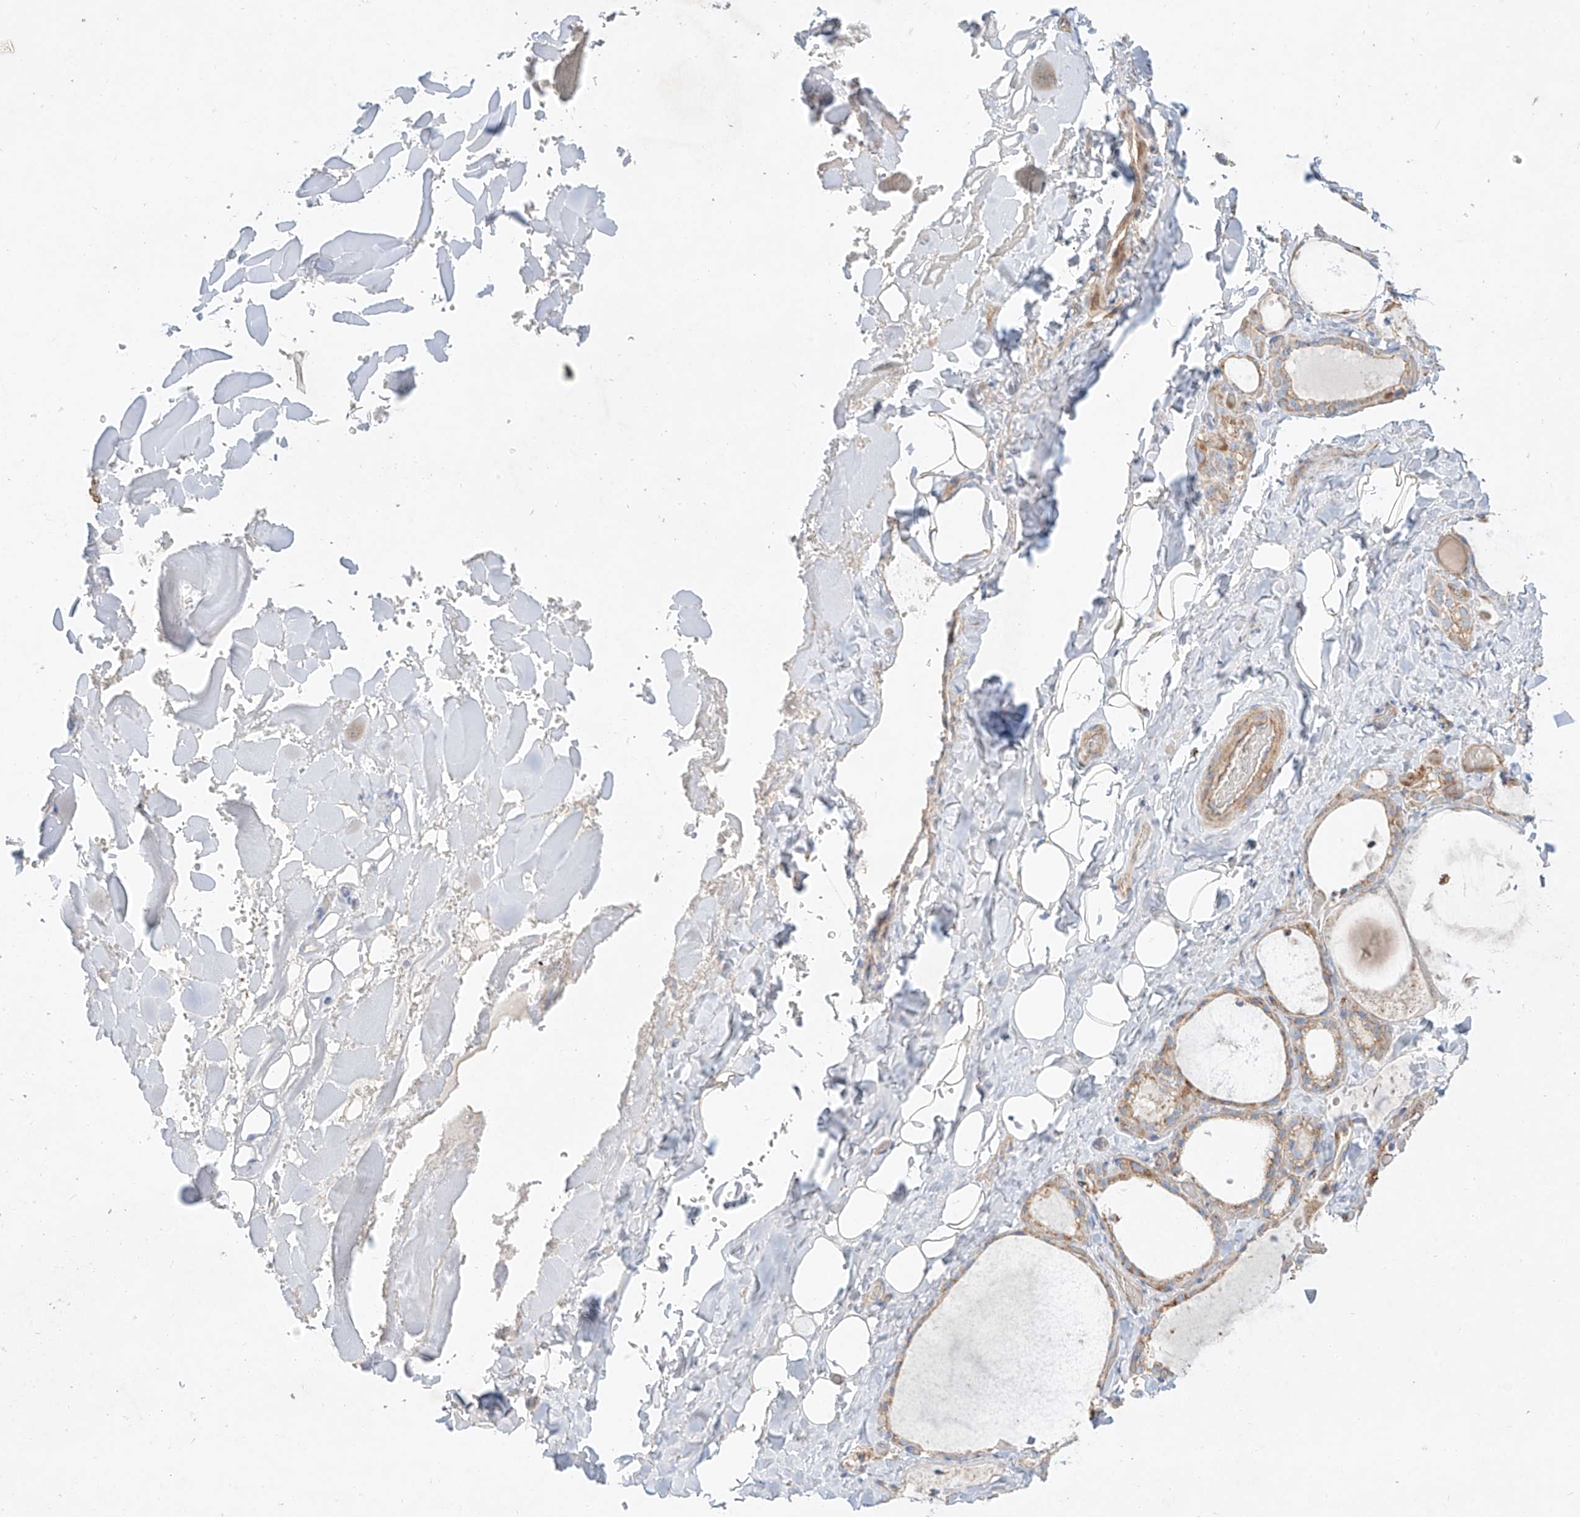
{"staining": {"intensity": "weak", "quantity": ">75%", "location": "cytoplasmic/membranous"}, "tissue": "thyroid gland", "cell_type": "Glandular cells", "image_type": "normal", "snomed": [{"axis": "morphology", "description": "Normal tissue, NOS"}, {"axis": "topography", "description": "Thyroid gland"}], "caption": "Unremarkable thyroid gland shows weak cytoplasmic/membranous expression in approximately >75% of glandular cells, visualized by immunohistochemistry.", "gene": "AJM1", "patient": {"sex": "female", "age": 44}}